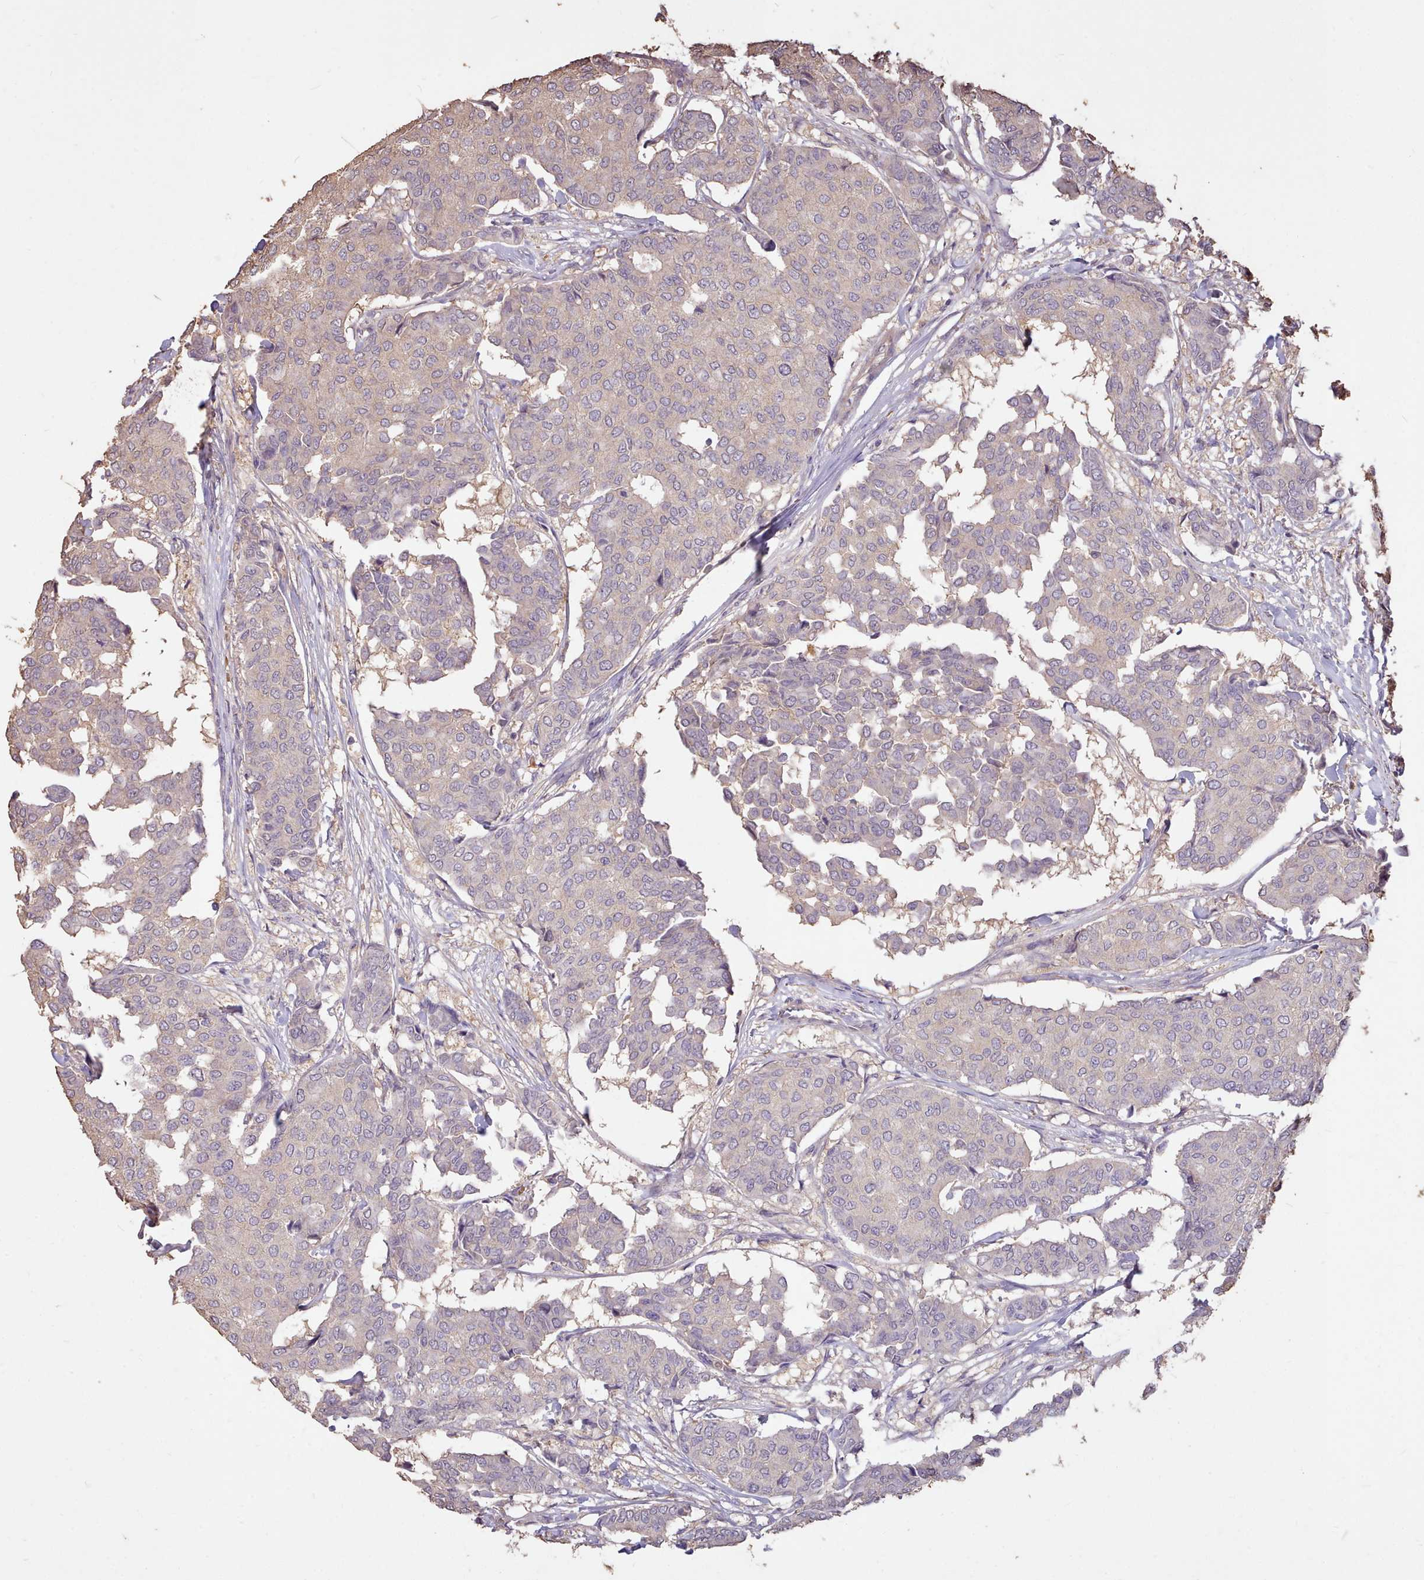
{"staining": {"intensity": "weak", "quantity": "<25%", "location": "cytoplasmic/membranous"}, "tissue": "breast cancer", "cell_type": "Tumor cells", "image_type": "cancer", "snomed": [{"axis": "morphology", "description": "Duct carcinoma"}, {"axis": "topography", "description": "Breast"}], "caption": "Tumor cells show no significant expression in breast infiltrating ductal carcinoma. Brightfield microscopy of immunohistochemistry (IHC) stained with DAB (brown) and hematoxylin (blue), captured at high magnification.", "gene": "ZNF607", "patient": {"sex": "female", "age": 75}}